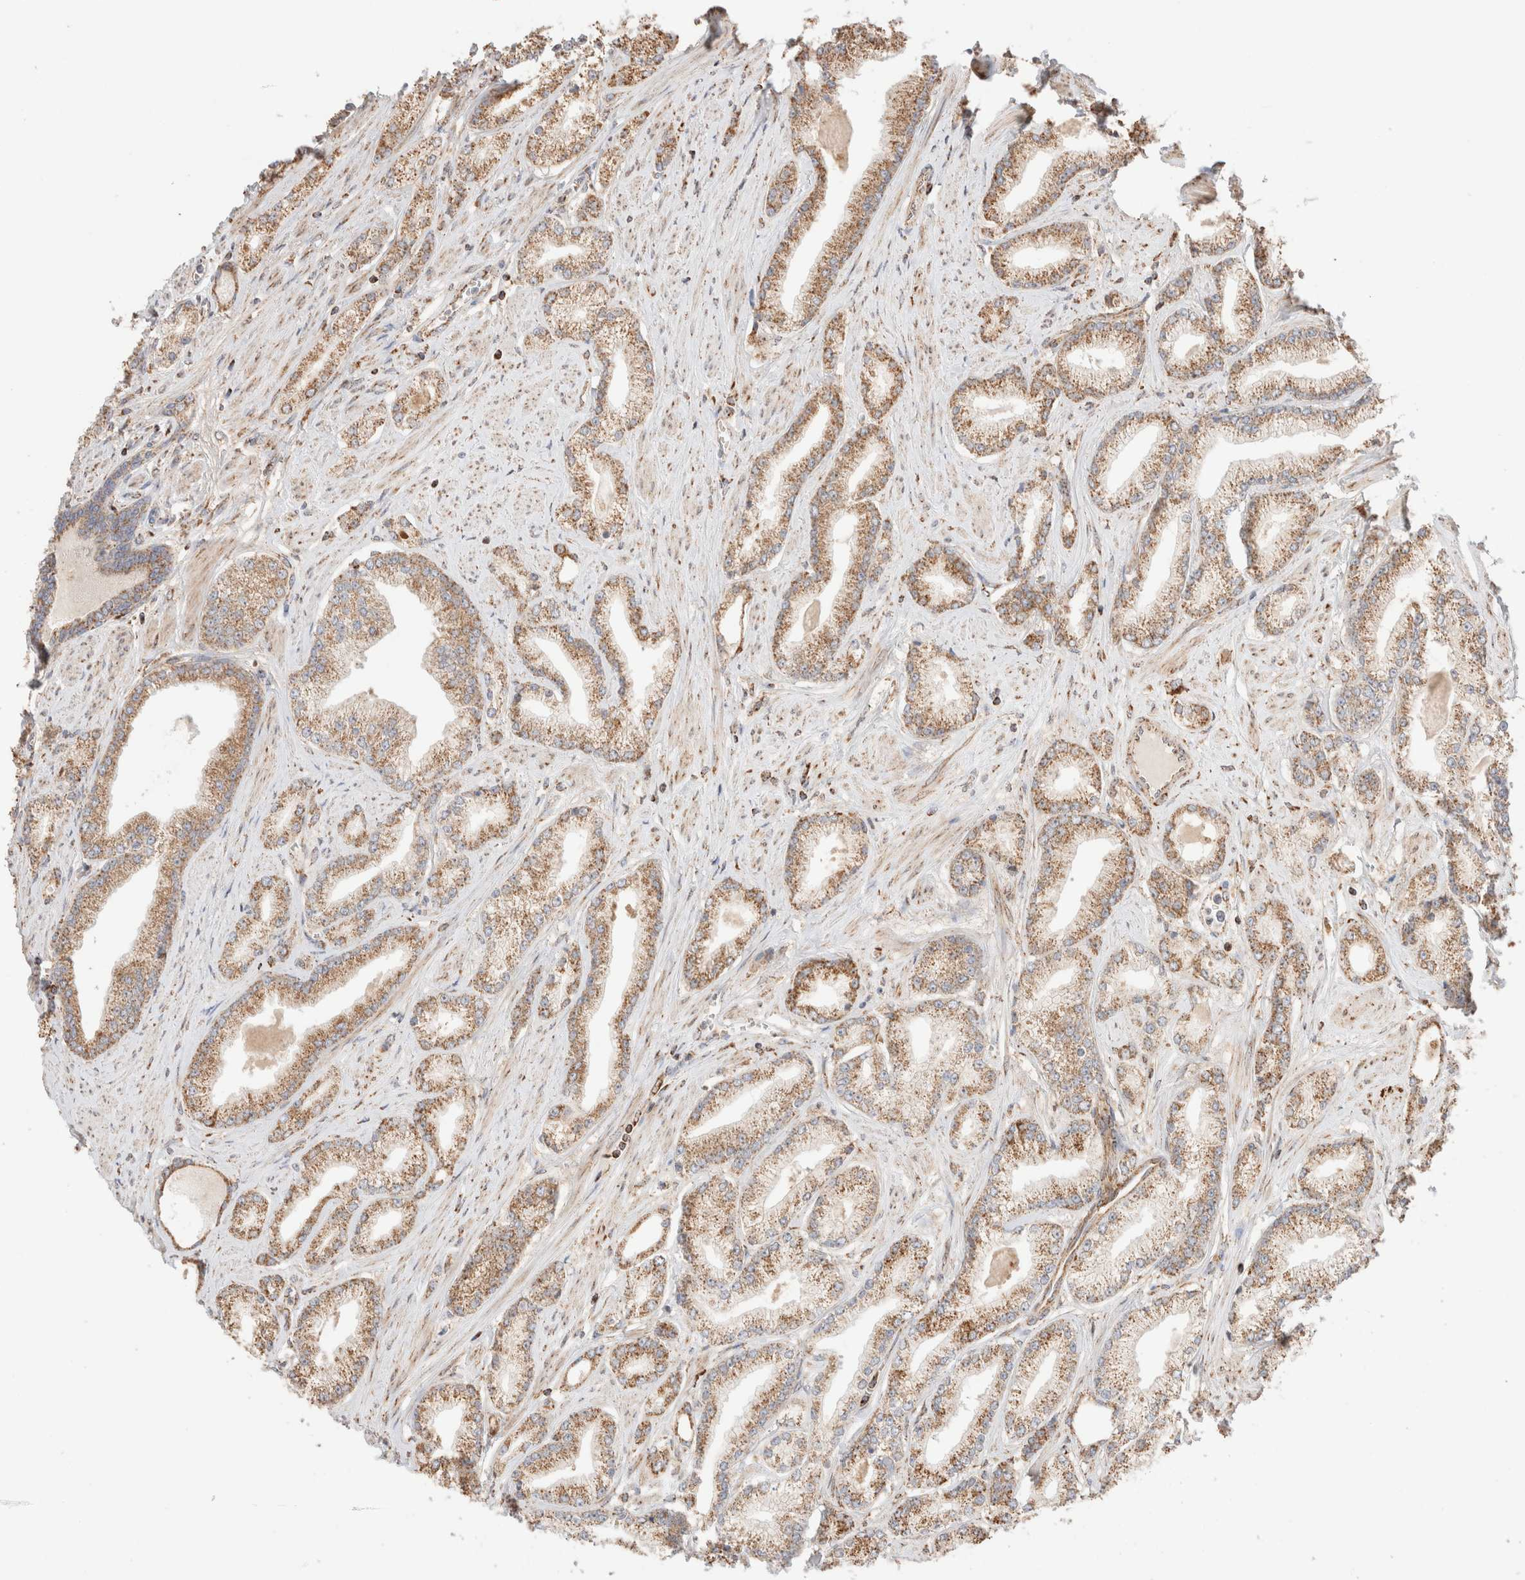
{"staining": {"intensity": "moderate", "quantity": ">75%", "location": "cytoplasmic/membranous"}, "tissue": "prostate cancer", "cell_type": "Tumor cells", "image_type": "cancer", "snomed": [{"axis": "morphology", "description": "Adenocarcinoma, Low grade"}, {"axis": "topography", "description": "Prostate"}], "caption": "The immunohistochemical stain highlights moderate cytoplasmic/membranous staining in tumor cells of prostate cancer (adenocarcinoma (low-grade)) tissue.", "gene": "TMPPE", "patient": {"sex": "male", "age": 62}}